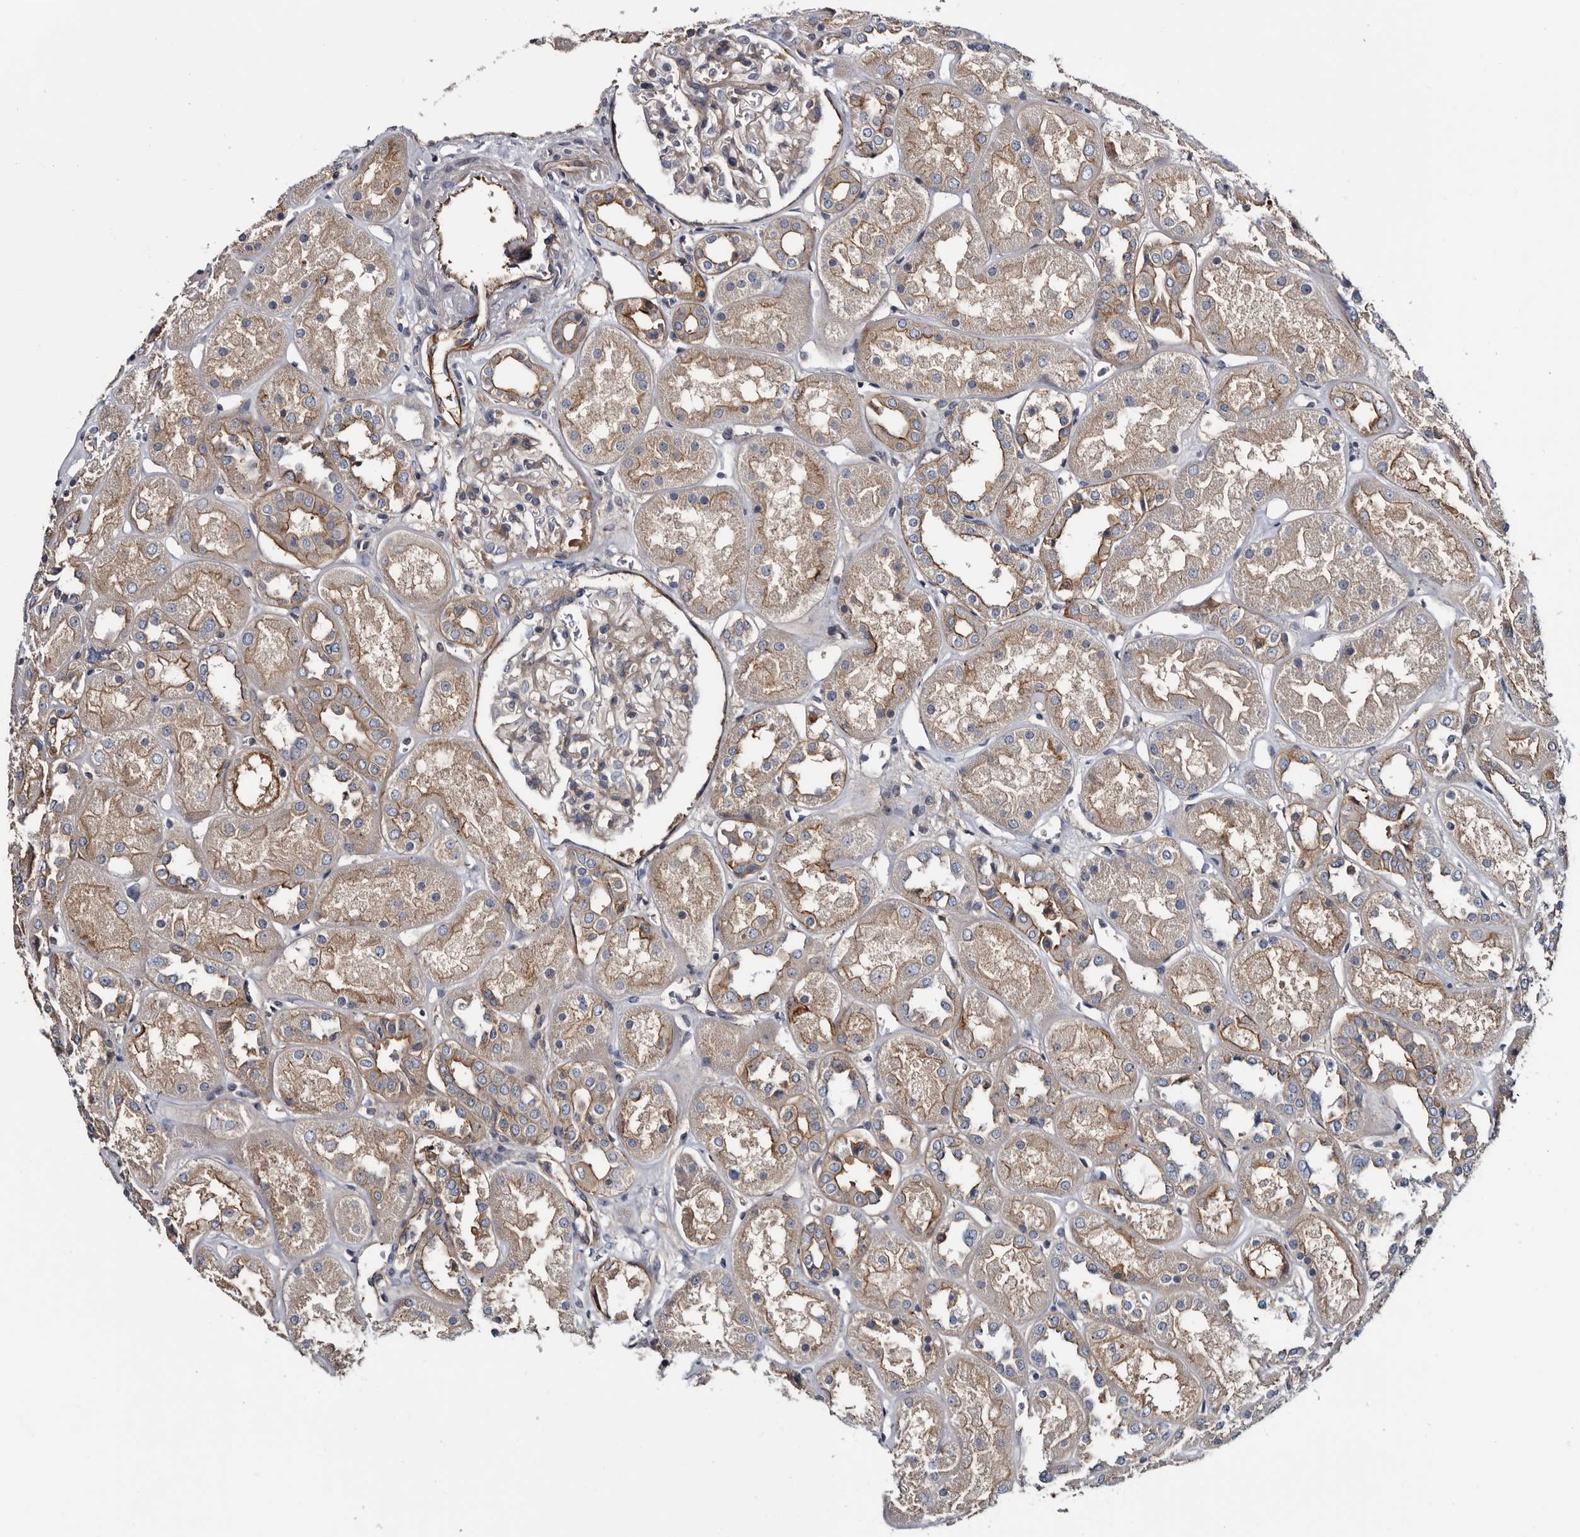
{"staining": {"intensity": "moderate", "quantity": "<25%", "location": "cytoplasmic/membranous"}, "tissue": "kidney", "cell_type": "Cells in glomeruli", "image_type": "normal", "snomed": [{"axis": "morphology", "description": "Normal tissue, NOS"}, {"axis": "topography", "description": "Kidney"}], "caption": "An IHC histopathology image of unremarkable tissue is shown. Protein staining in brown highlights moderate cytoplasmic/membranous positivity in kidney within cells in glomeruli.", "gene": "TSPAN17", "patient": {"sex": "male", "age": 70}}